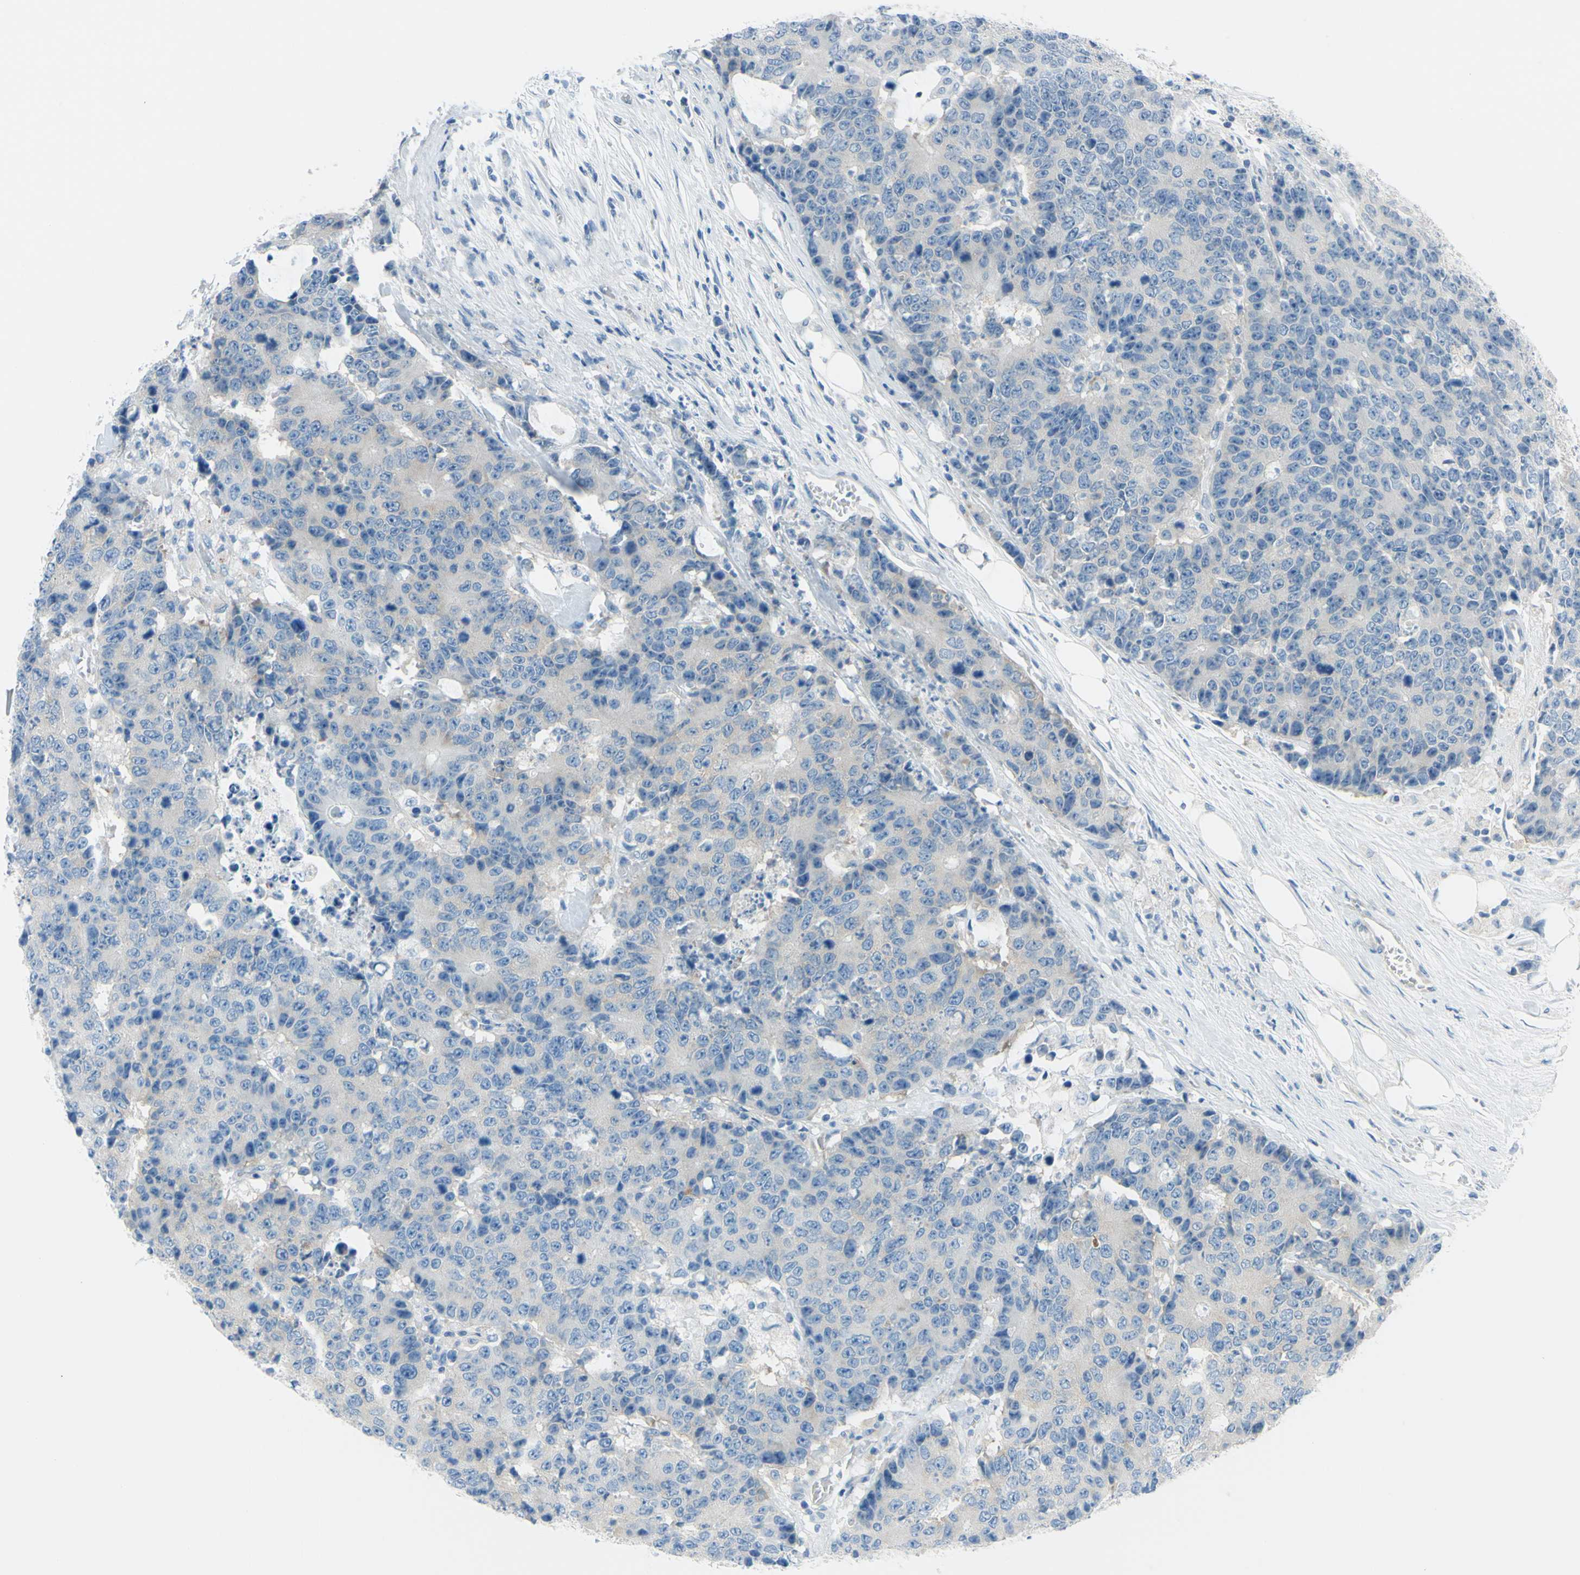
{"staining": {"intensity": "negative", "quantity": "none", "location": "none"}, "tissue": "colorectal cancer", "cell_type": "Tumor cells", "image_type": "cancer", "snomed": [{"axis": "morphology", "description": "Adenocarcinoma, NOS"}, {"axis": "topography", "description": "Colon"}], "caption": "Image shows no protein expression in tumor cells of adenocarcinoma (colorectal) tissue.", "gene": "FRMD4B", "patient": {"sex": "female", "age": 86}}